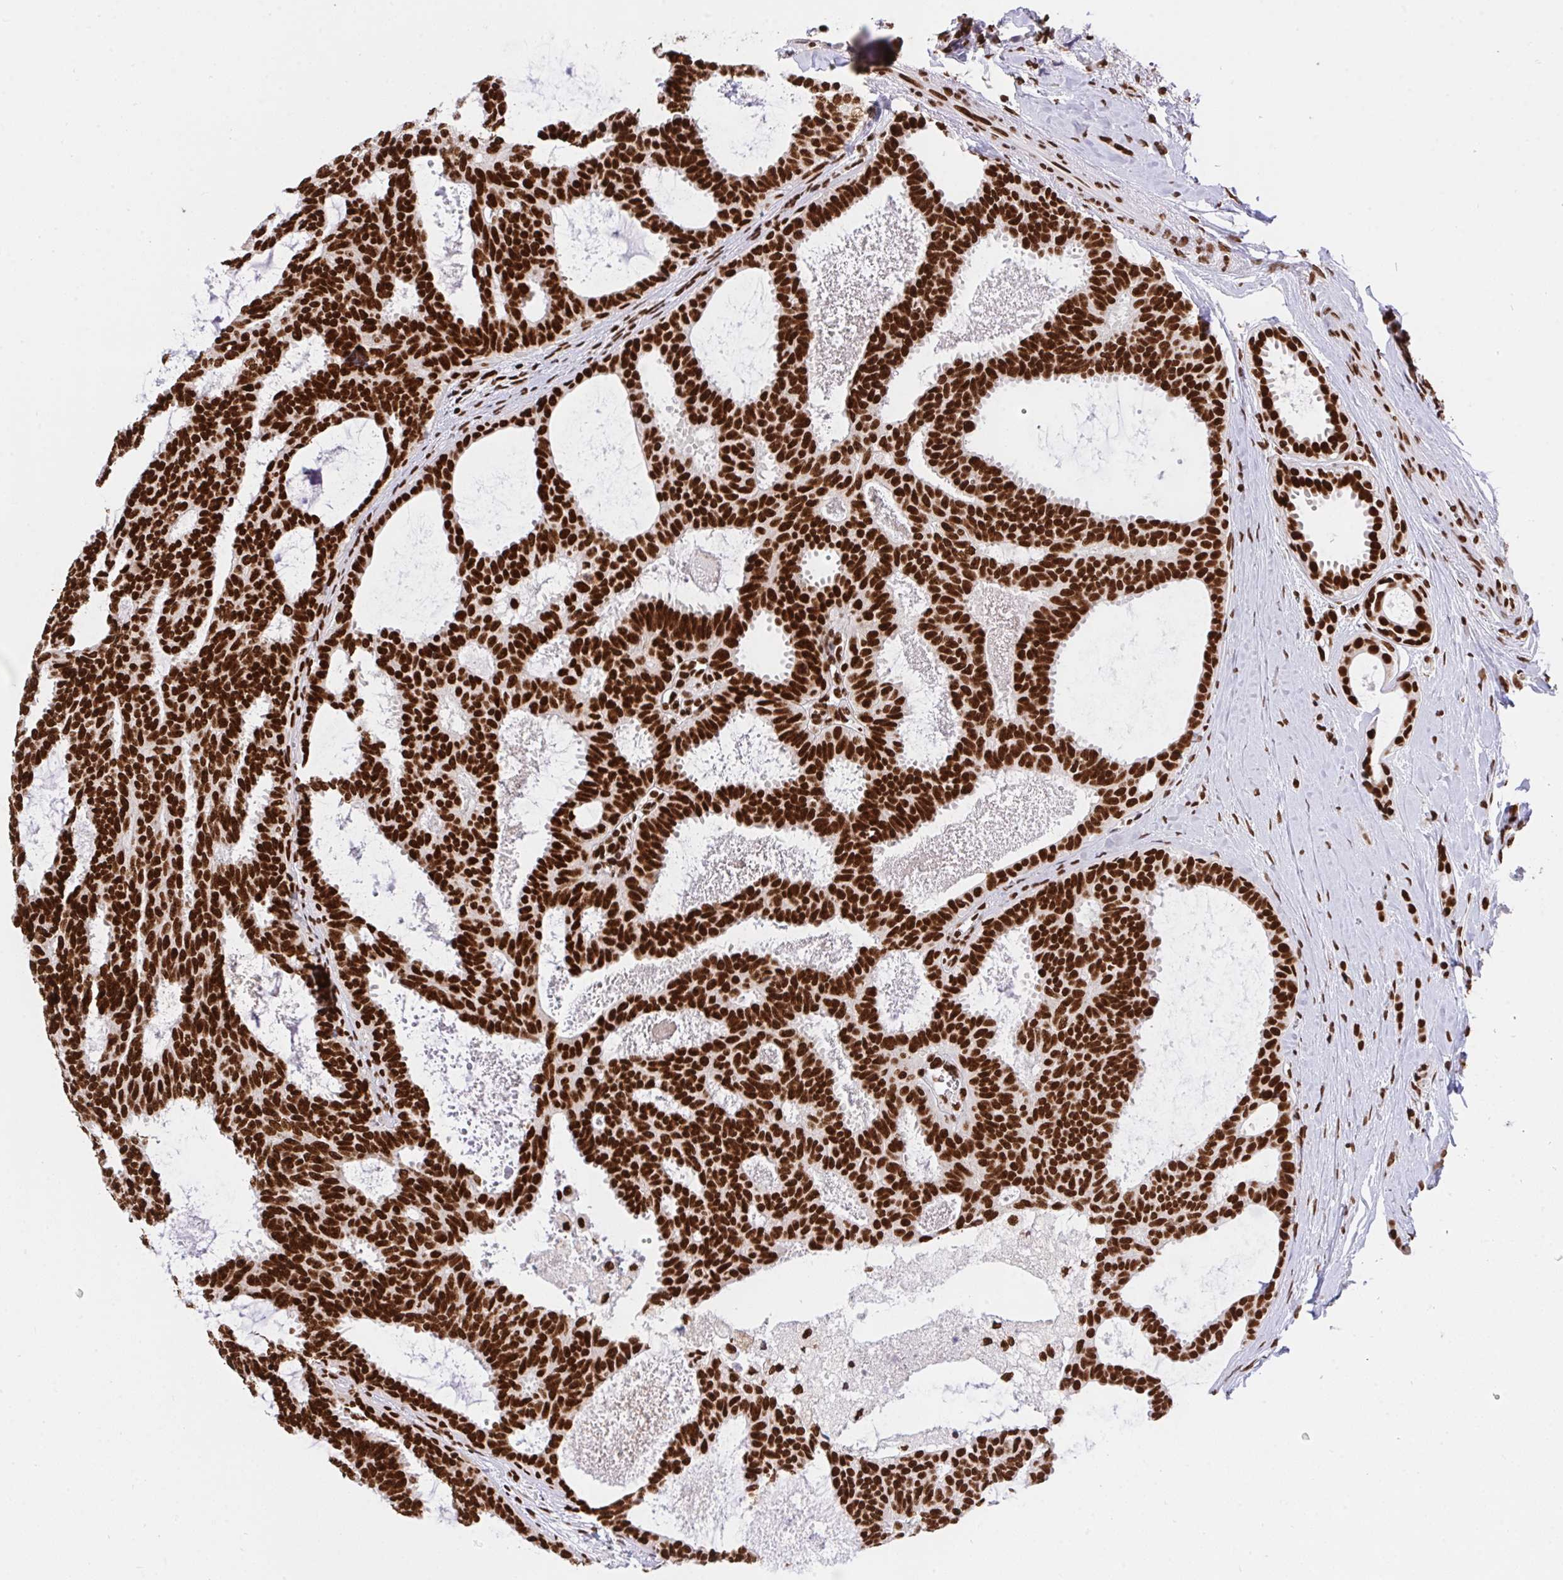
{"staining": {"intensity": "strong", "quantity": ">75%", "location": "nuclear"}, "tissue": "breast cancer", "cell_type": "Tumor cells", "image_type": "cancer", "snomed": [{"axis": "morphology", "description": "Intraductal carcinoma, in situ"}, {"axis": "morphology", "description": "Duct carcinoma"}, {"axis": "morphology", "description": "Lobular carcinoma, in situ"}, {"axis": "topography", "description": "Breast"}], "caption": "High-magnification brightfield microscopy of breast cancer (infiltrating ductal carcinoma) stained with DAB (3,3'-diaminobenzidine) (brown) and counterstained with hematoxylin (blue). tumor cells exhibit strong nuclear positivity is seen in about>75% of cells.", "gene": "HNRNPL", "patient": {"sex": "female", "age": 44}}